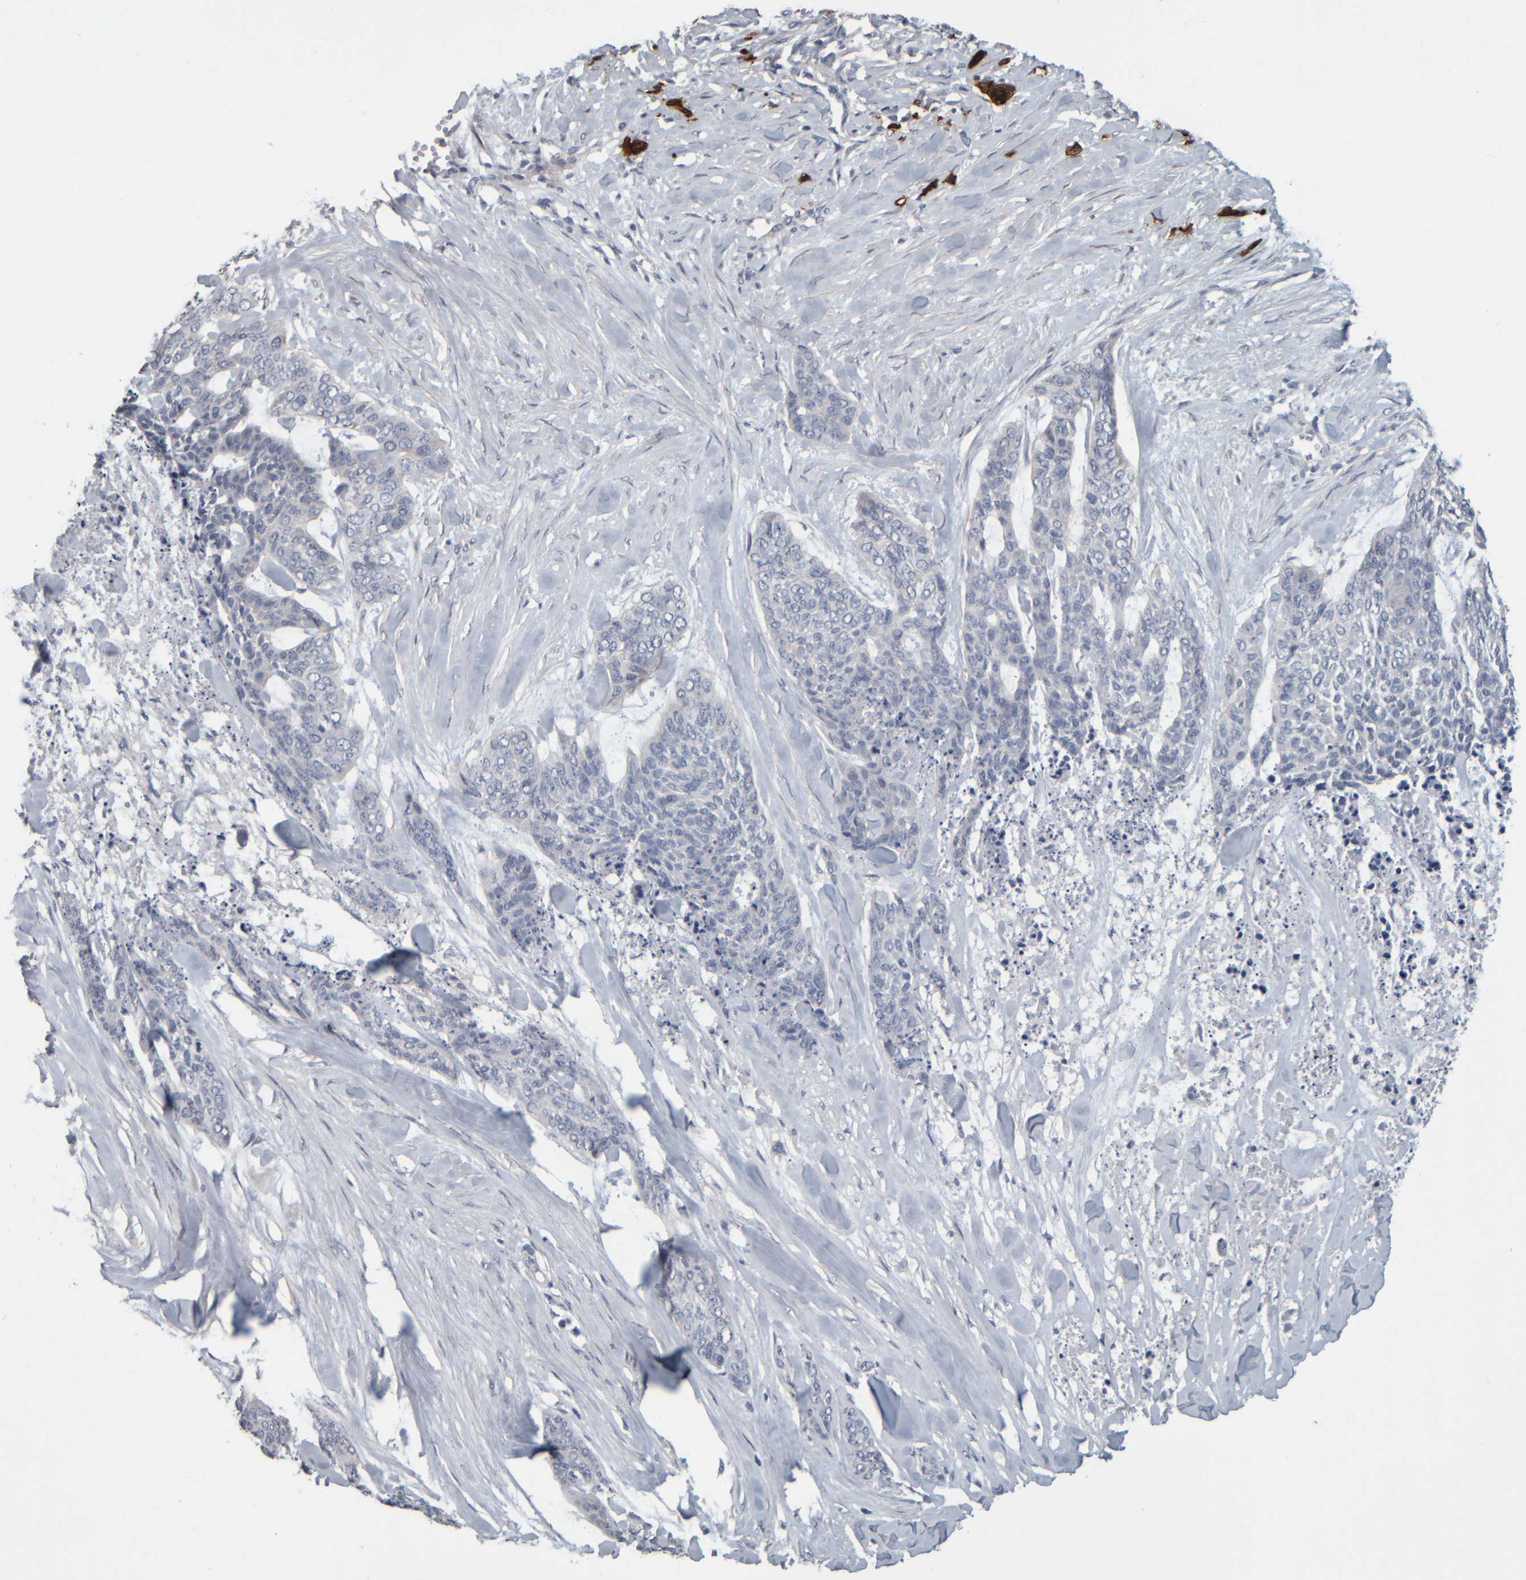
{"staining": {"intensity": "negative", "quantity": "none", "location": "none"}, "tissue": "skin cancer", "cell_type": "Tumor cells", "image_type": "cancer", "snomed": [{"axis": "morphology", "description": "Basal cell carcinoma"}, {"axis": "topography", "description": "Skin"}], "caption": "Micrograph shows no significant protein positivity in tumor cells of basal cell carcinoma (skin). The staining was performed using DAB to visualize the protein expression in brown, while the nuclei were stained in blue with hematoxylin (Magnification: 20x).", "gene": "CAVIN4", "patient": {"sex": "female", "age": 64}}